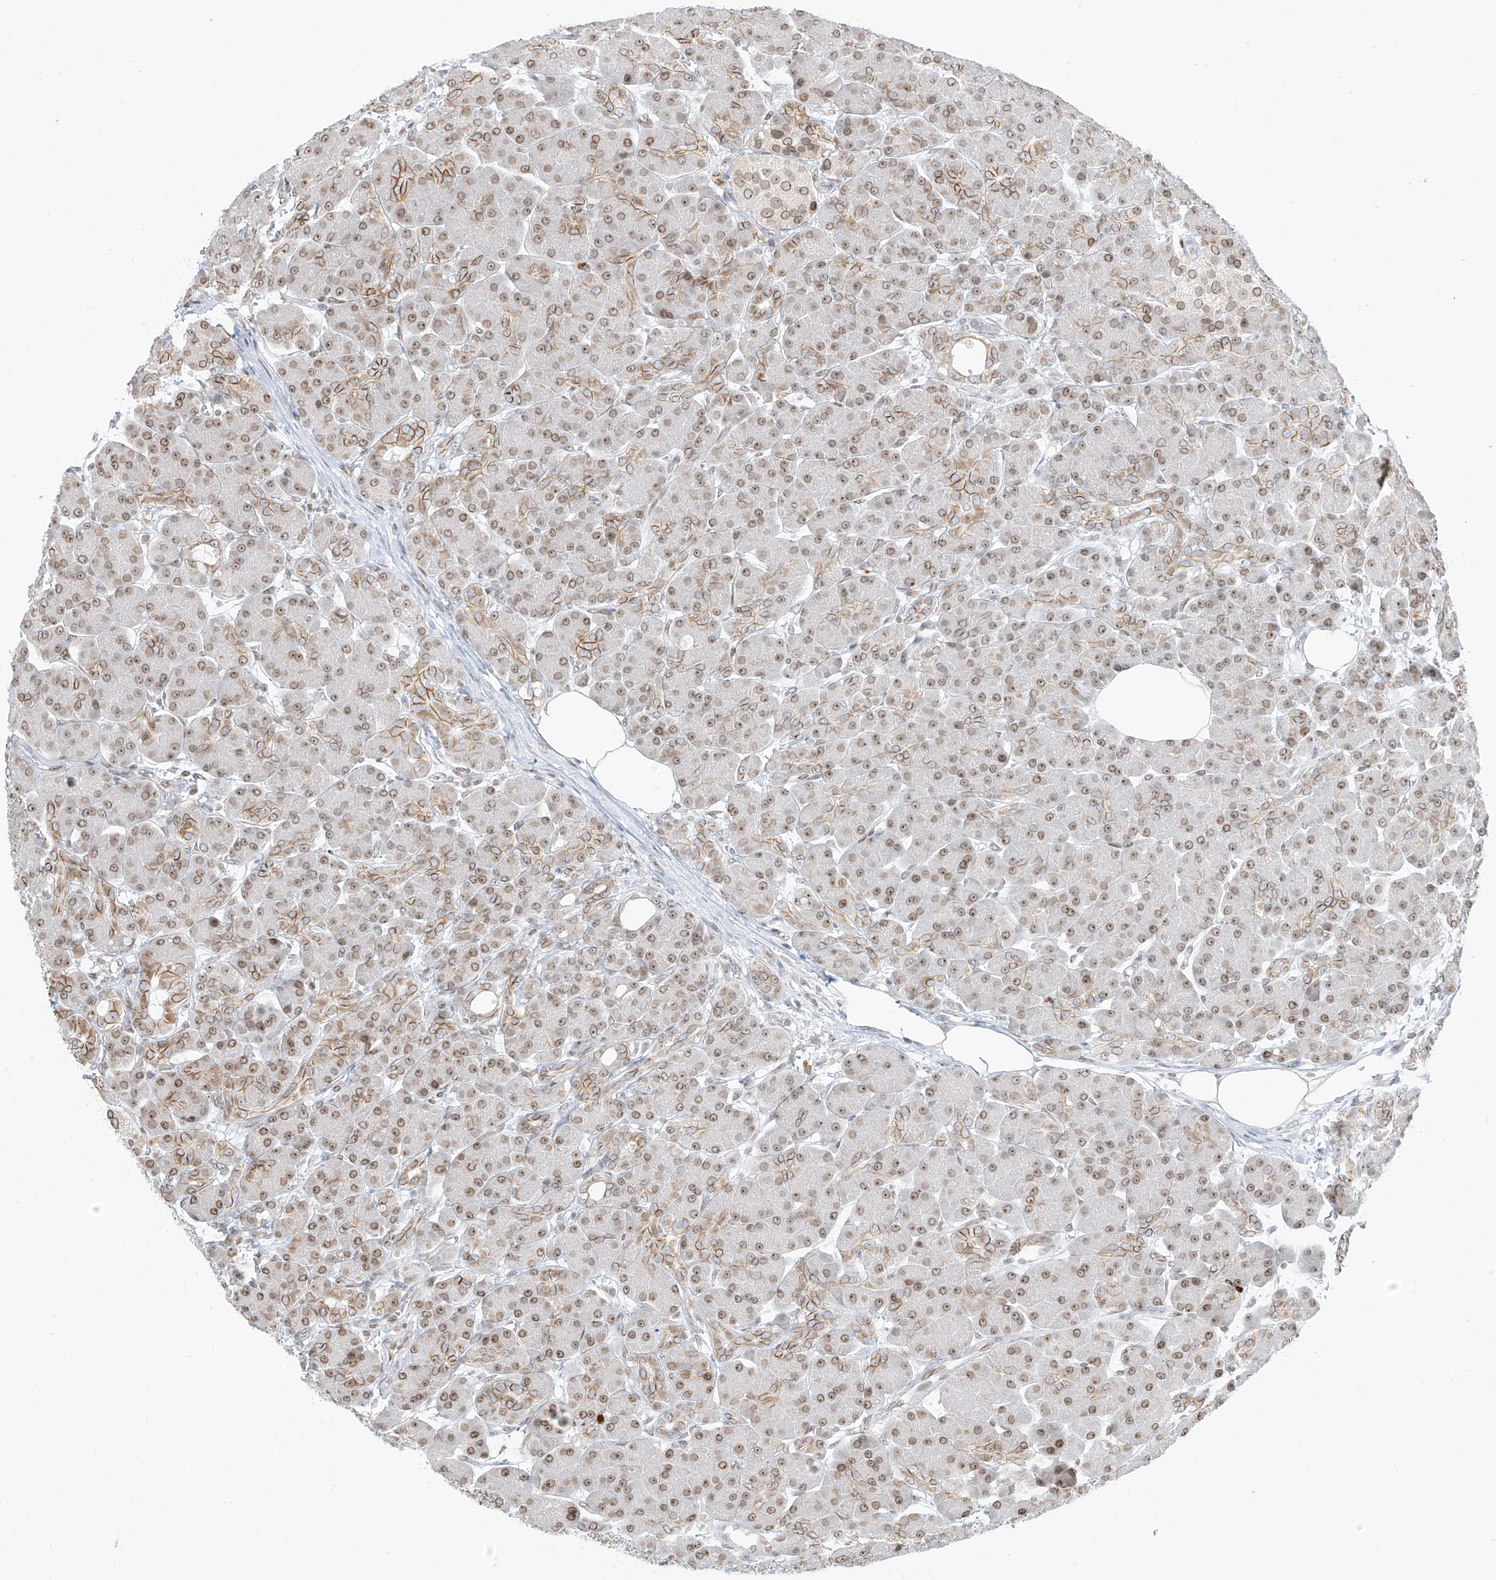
{"staining": {"intensity": "moderate", "quantity": ">75%", "location": "cytoplasmic/membranous,nuclear"}, "tissue": "pancreas", "cell_type": "Exocrine glandular cells", "image_type": "normal", "snomed": [{"axis": "morphology", "description": "Normal tissue, NOS"}, {"axis": "topography", "description": "Pancreas"}], "caption": "Immunohistochemistry (IHC) photomicrograph of normal pancreas: pancreas stained using immunohistochemistry reveals medium levels of moderate protein expression localized specifically in the cytoplasmic/membranous,nuclear of exocrine glandular cells, appearing as a cytoplasmic/membranous,nuclear brown color.", "gene": "SAMD15", "patient": {"sex": "male", "age": 63}}